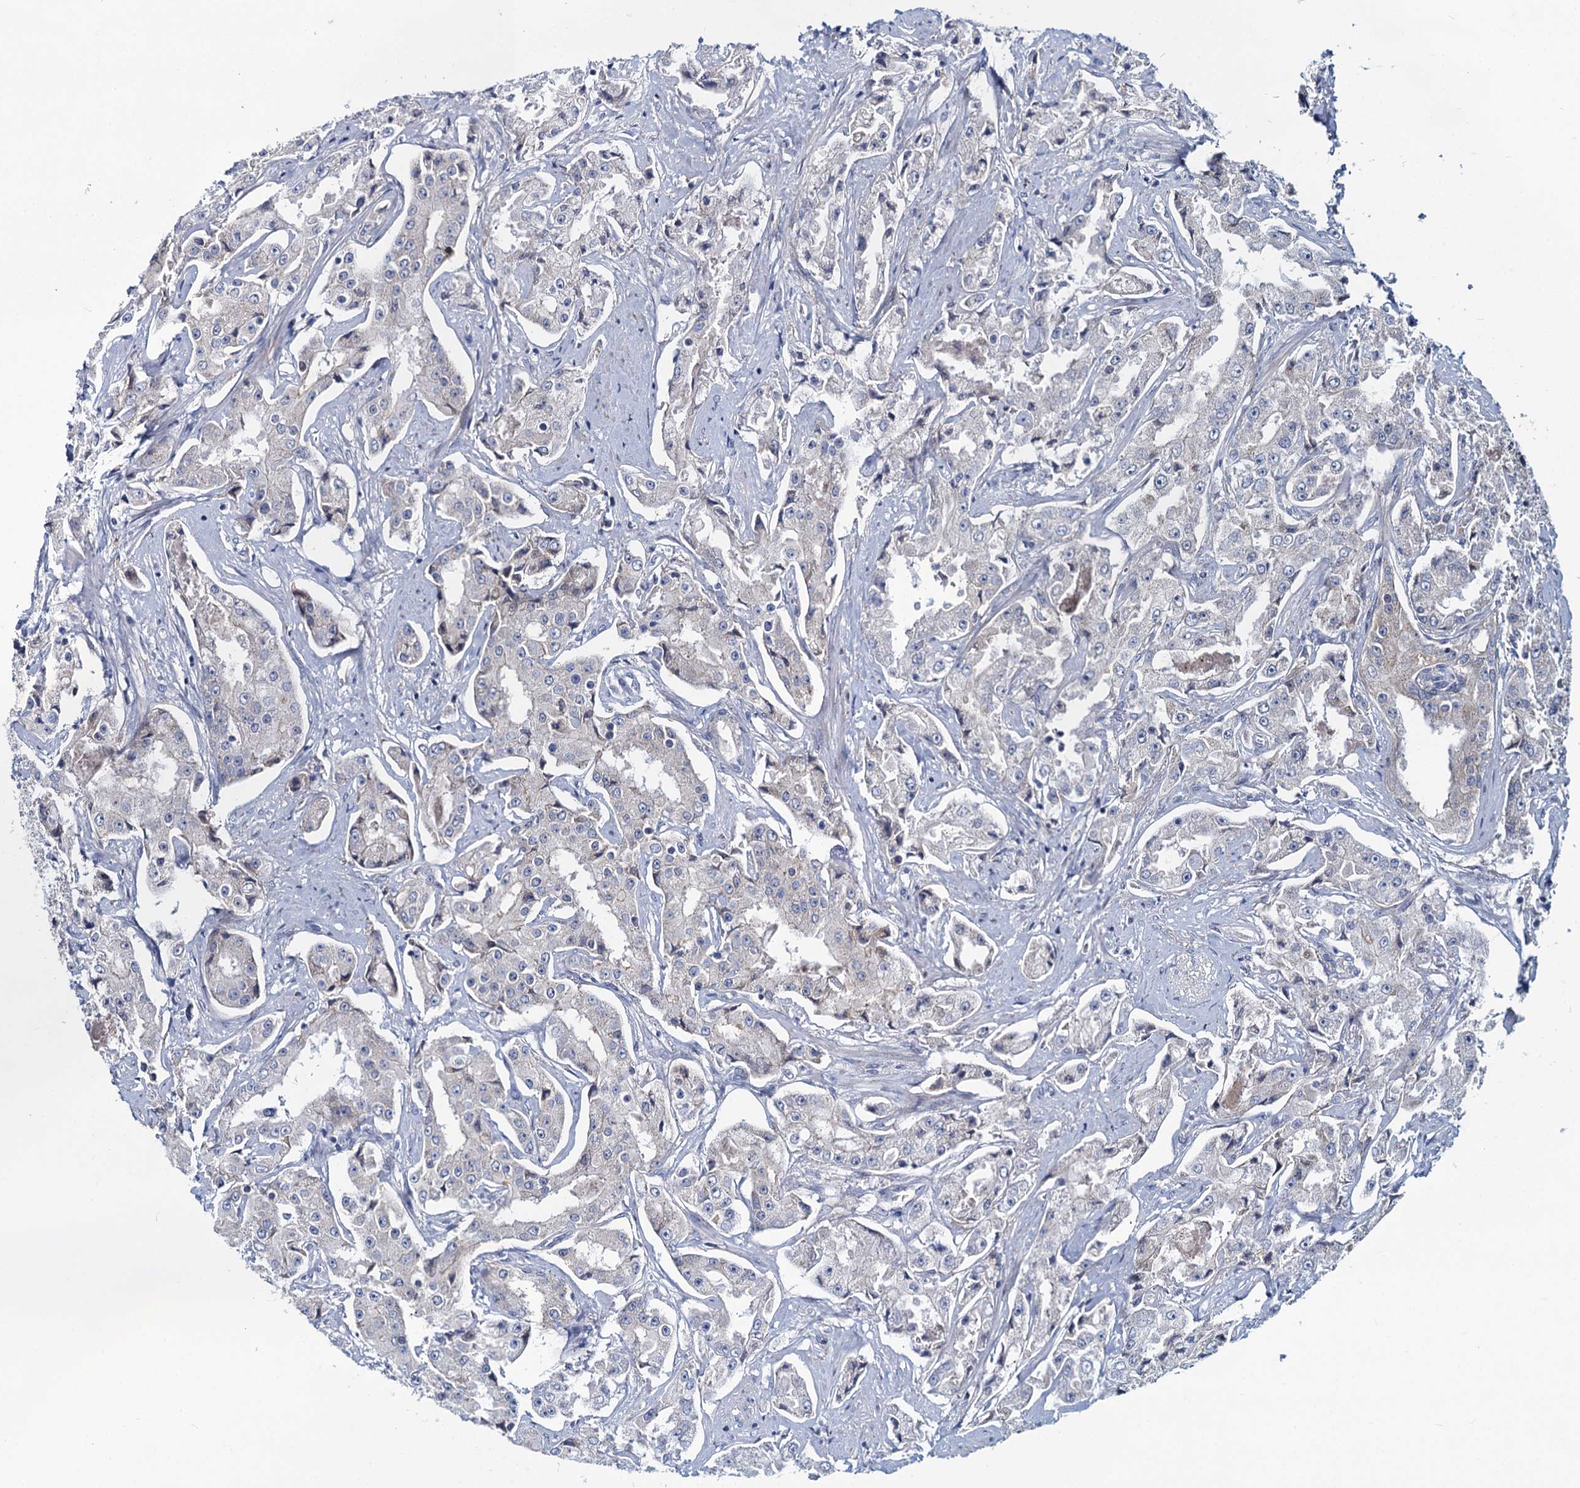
{"staining": {"intensity": "negative", "quantity": "none", "location": "none"}, "tissue": "prostate cancer", "cell_type": "Tumor cells", "image_type": "cancer", "snomed": [{"axis": "morphology", "description": "Adenocarcinoma, High grade"}, {"axis": "topography", "description": "Prostate"}], "caption": "Prostate adenocarcinoma (high-grade) was stained to show a protein in brown. There is no significant positivity in tumor cells. (DAB (3,3'-diaminobenzidine) immunohistochemistry (IHC) visualized using brightfield microscopy, high magnification).", "gene": "DCUN1D2", "patient": {"sex": "male", "age": 73}}